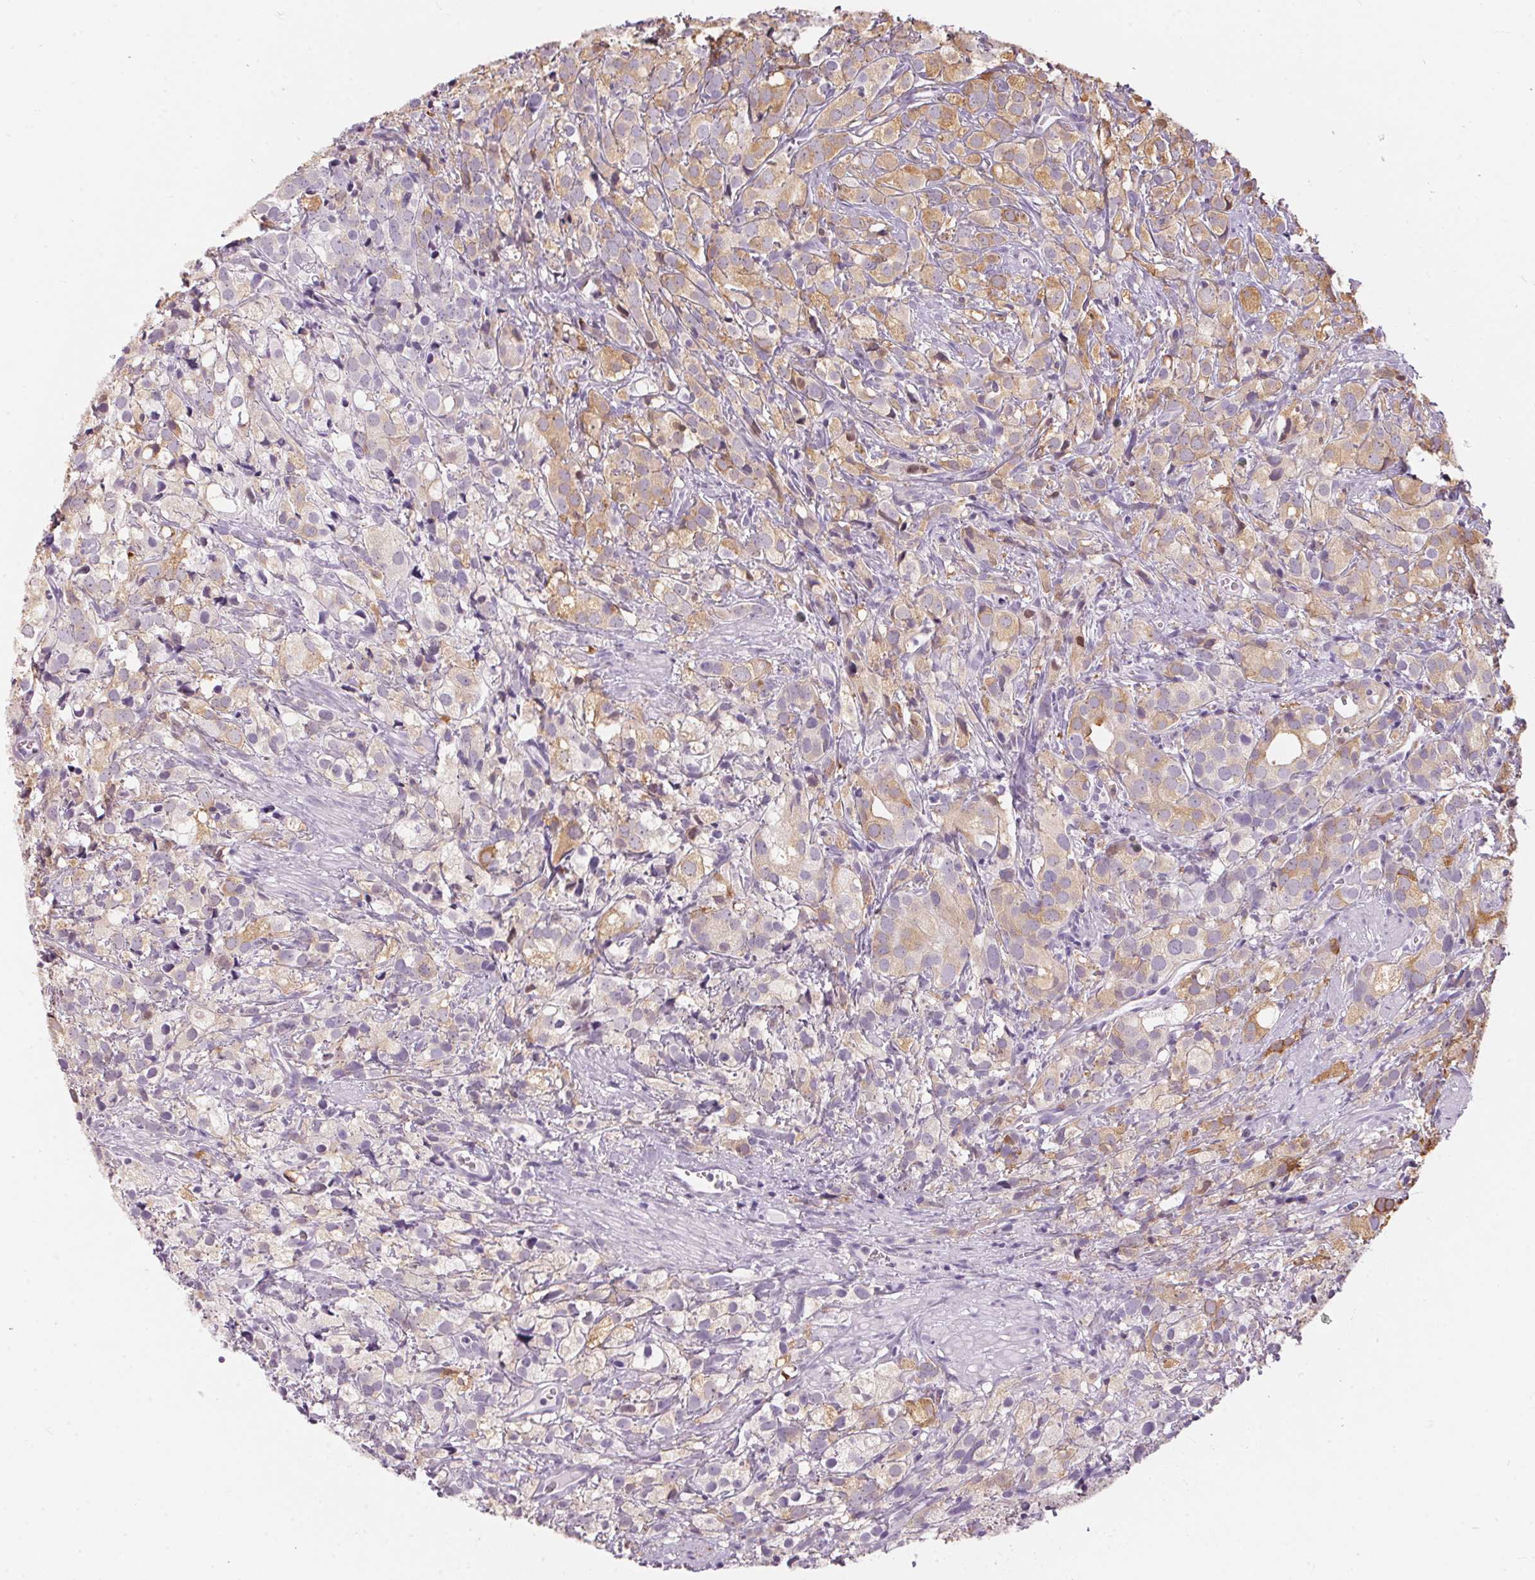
{"staining": {"intensity": "weak", "quantity": "25%-75%", "location": "cytoplasmic/membranous"}, "tissue": "prostate cancer", "cell_type": "Tumor cells", "image_type": "cancer", "snomed": [{"axis": "morphology", "description": "Adenocarcinoma, High grade"}, {"axis": "topography", "description": "Prostate"}], "caption": "A brown stain shows weak cytoplasmic/membranous expression of a protein in human prostate cancer tumor cells.", "gene": "CADPS", "patient": {"sex": "male", "age": 86}}